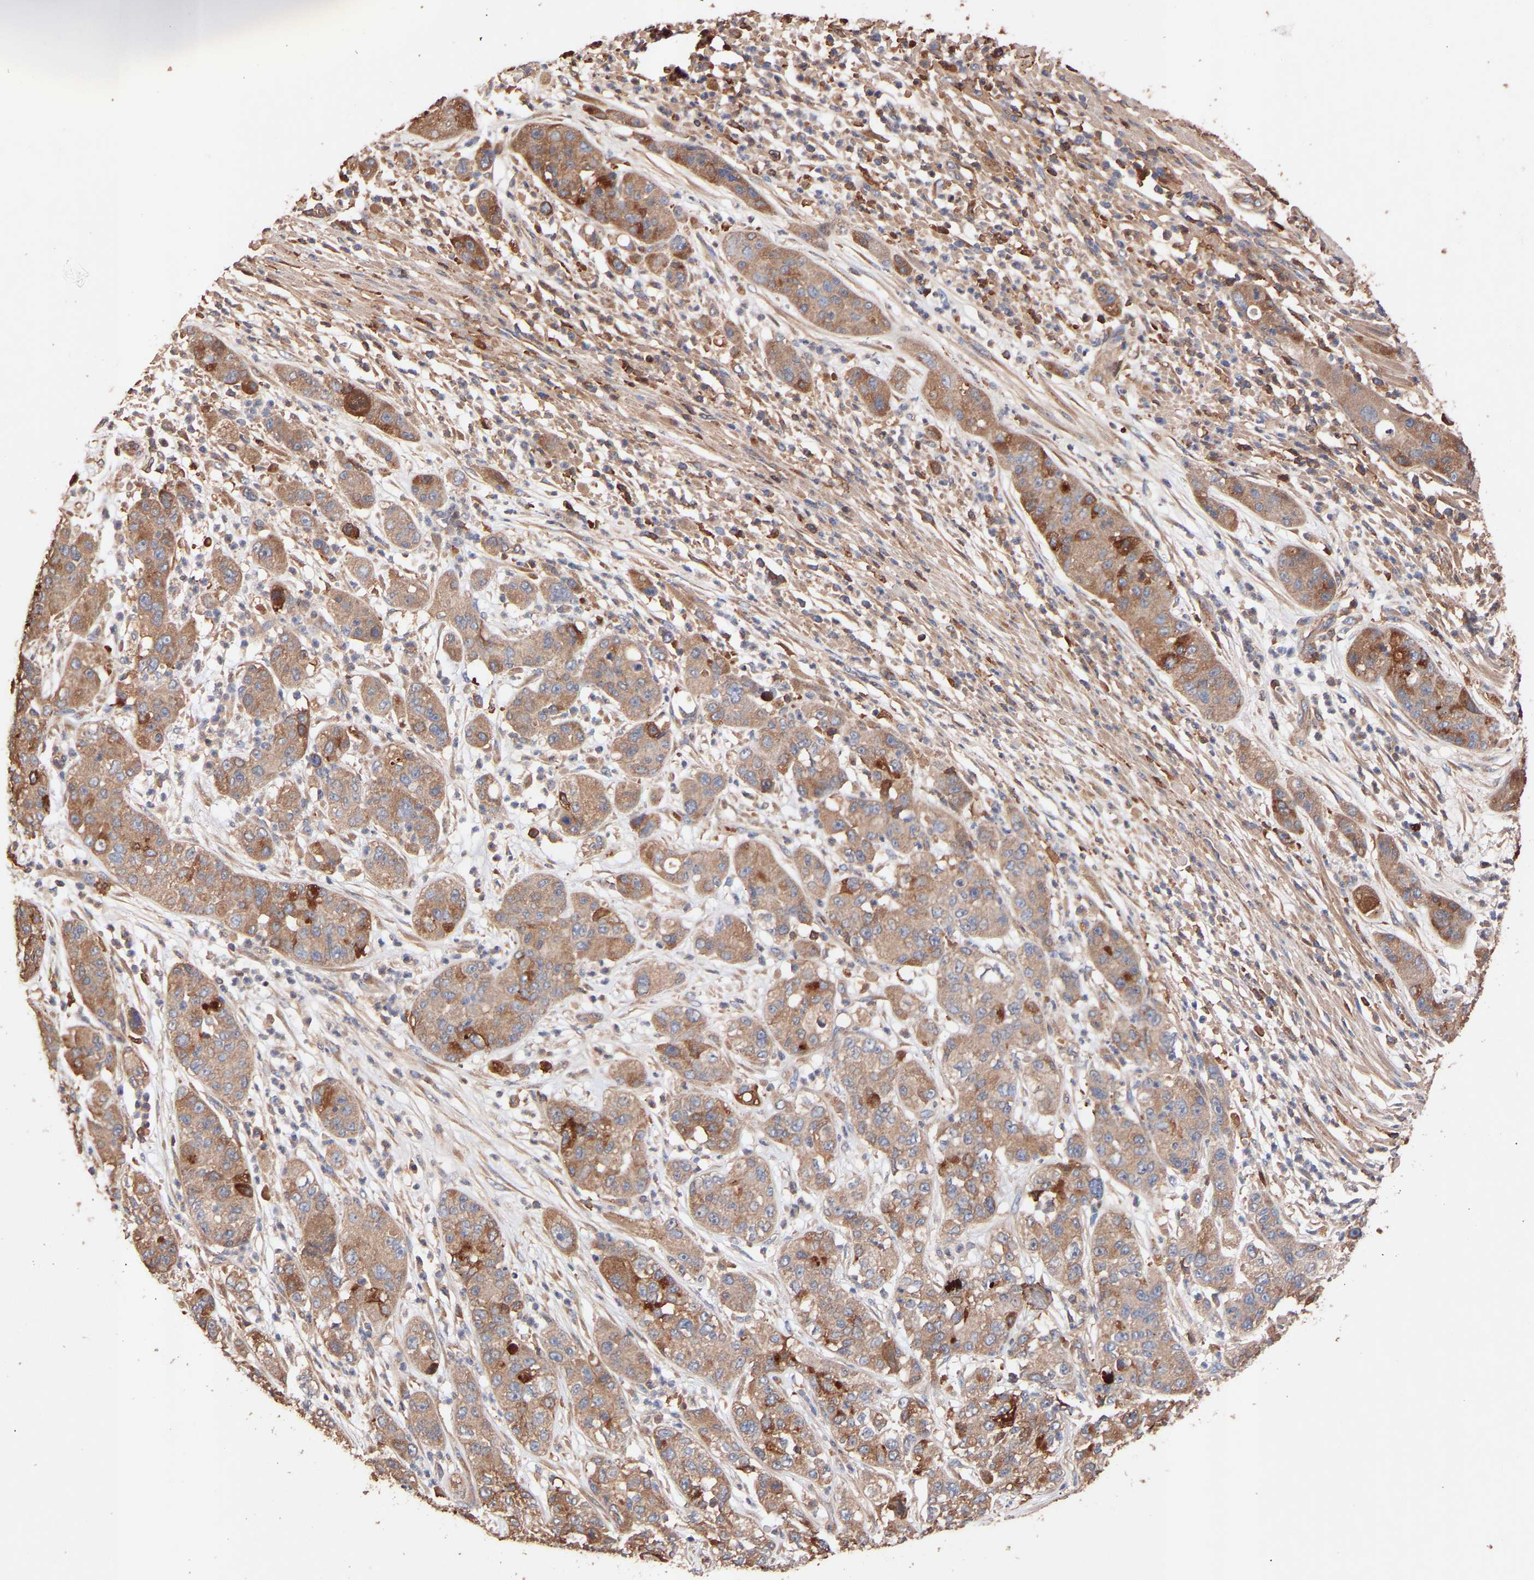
{"staining": {"intensity": "moderate", "quantity": ">75%", "location": "cytoplasmic/membranous"}, "tissue": "pancreatic cancer", "cell_type": "Tumor cells", "image_type": "cancer", "snomed": [{"axis": "morphology", "description": "Adenocarcinoma, NOS"}, {"axis": "topography", "description": "Pancreas"}], "caption": "An immunohistochemistry micrograph of tumor tissue is shown. Protein staining in brown labels moderate cytoplasmic/membranous positivity in pancreatic cancer within tumor cells.", "gene": "TMEM268", "patient": {"sex": "female", "age": 78}}